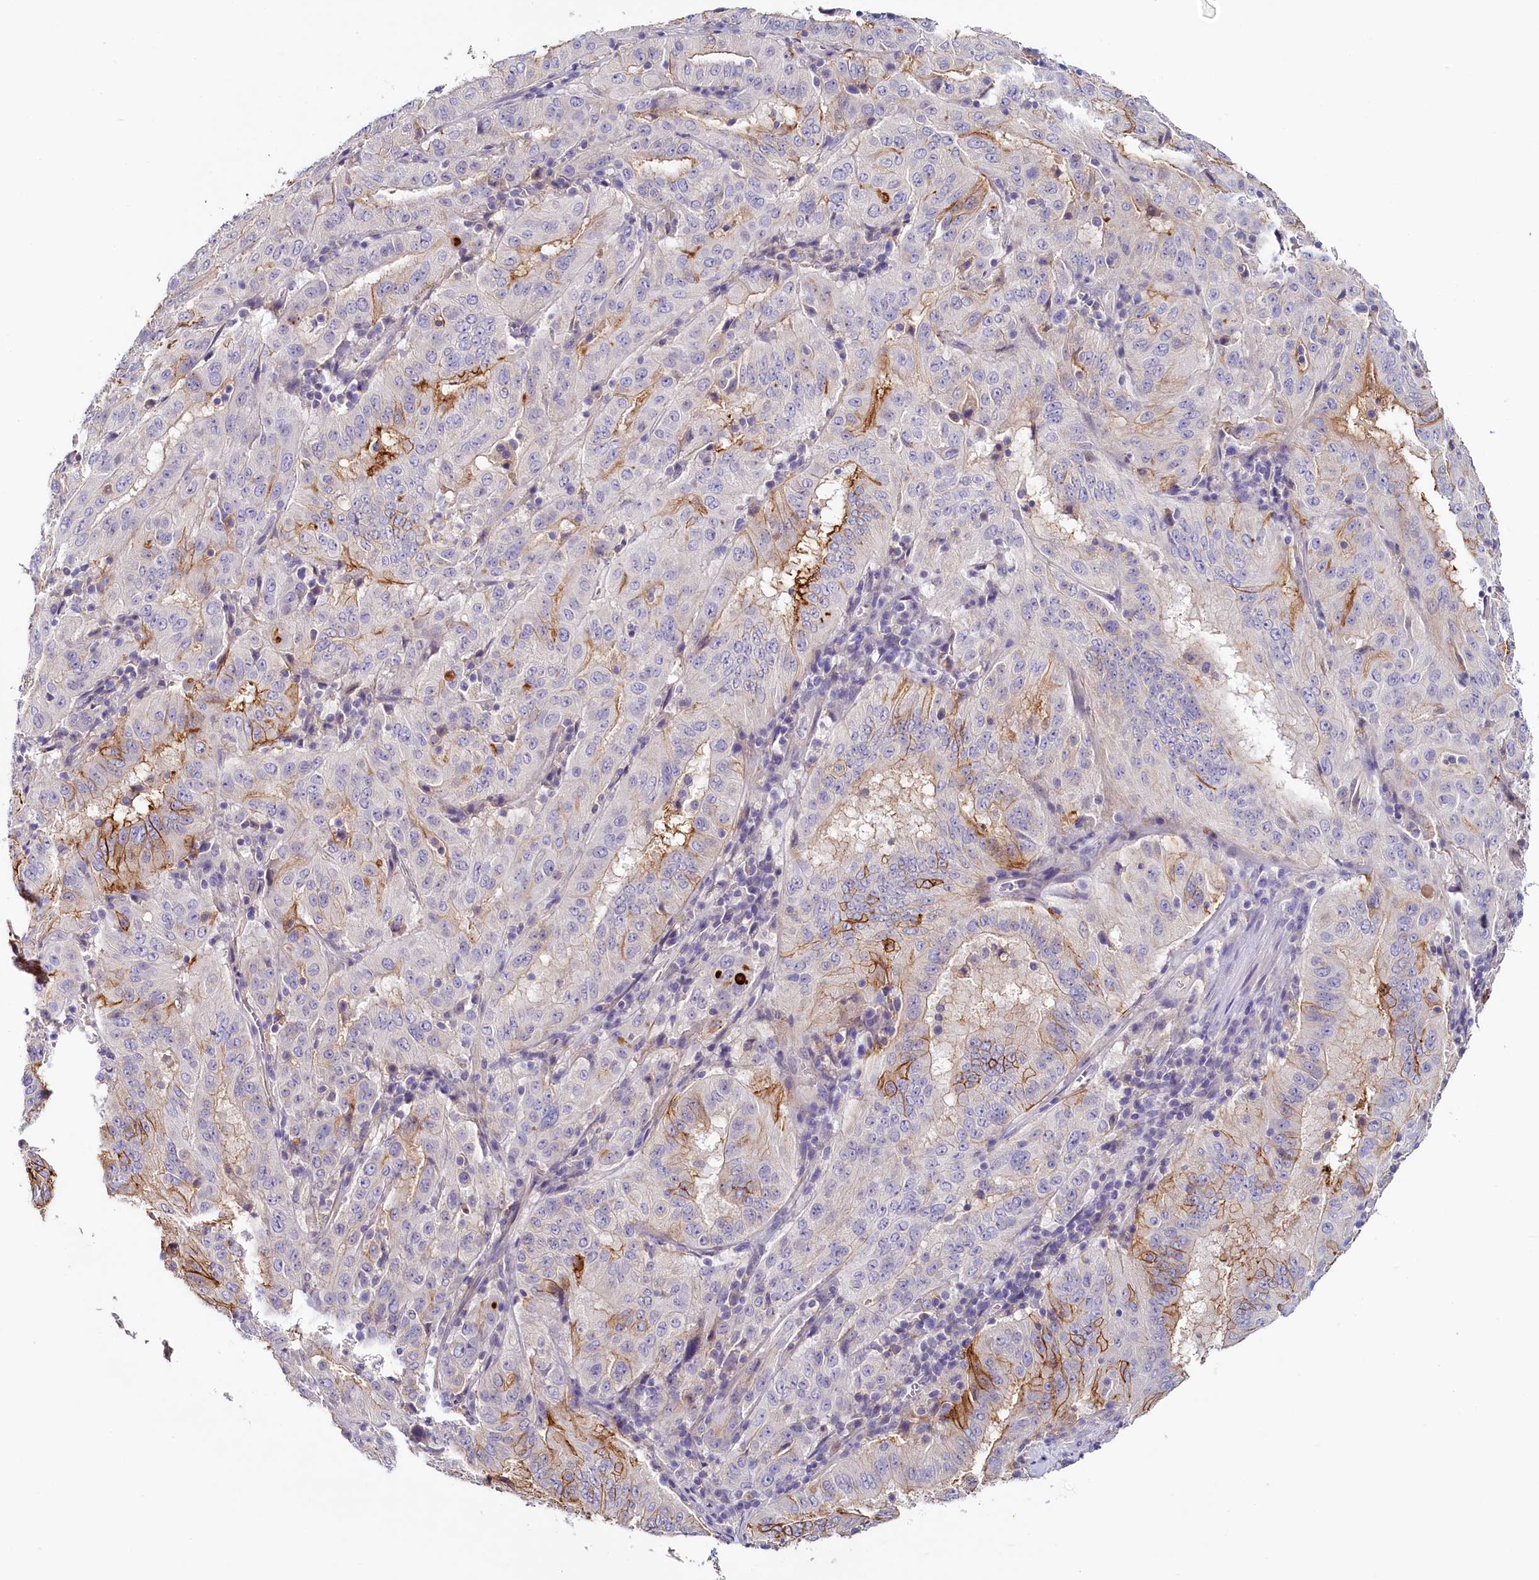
{"staining": {"intensity": "strong", "quantity": "<25%", "location": "cytoplasmic/membranous"}, "tissue": "pancreatic cancer", "cell_type": "Tumor cells", "image_type": "cancer", "snomed": [{"axis": "morphology", "description": "Adenocarcinoma, NOS"}, {"axis": "topography", "description": "Pancreas"}], "caption": "IHC (DAB) staining of human pancreatic cancer reveals strong cytoplasmic/membranous protein expression in about <25% of tumor cells.", "gene": "PDE6D", "patient": {"sex": "male", "age": 63}}